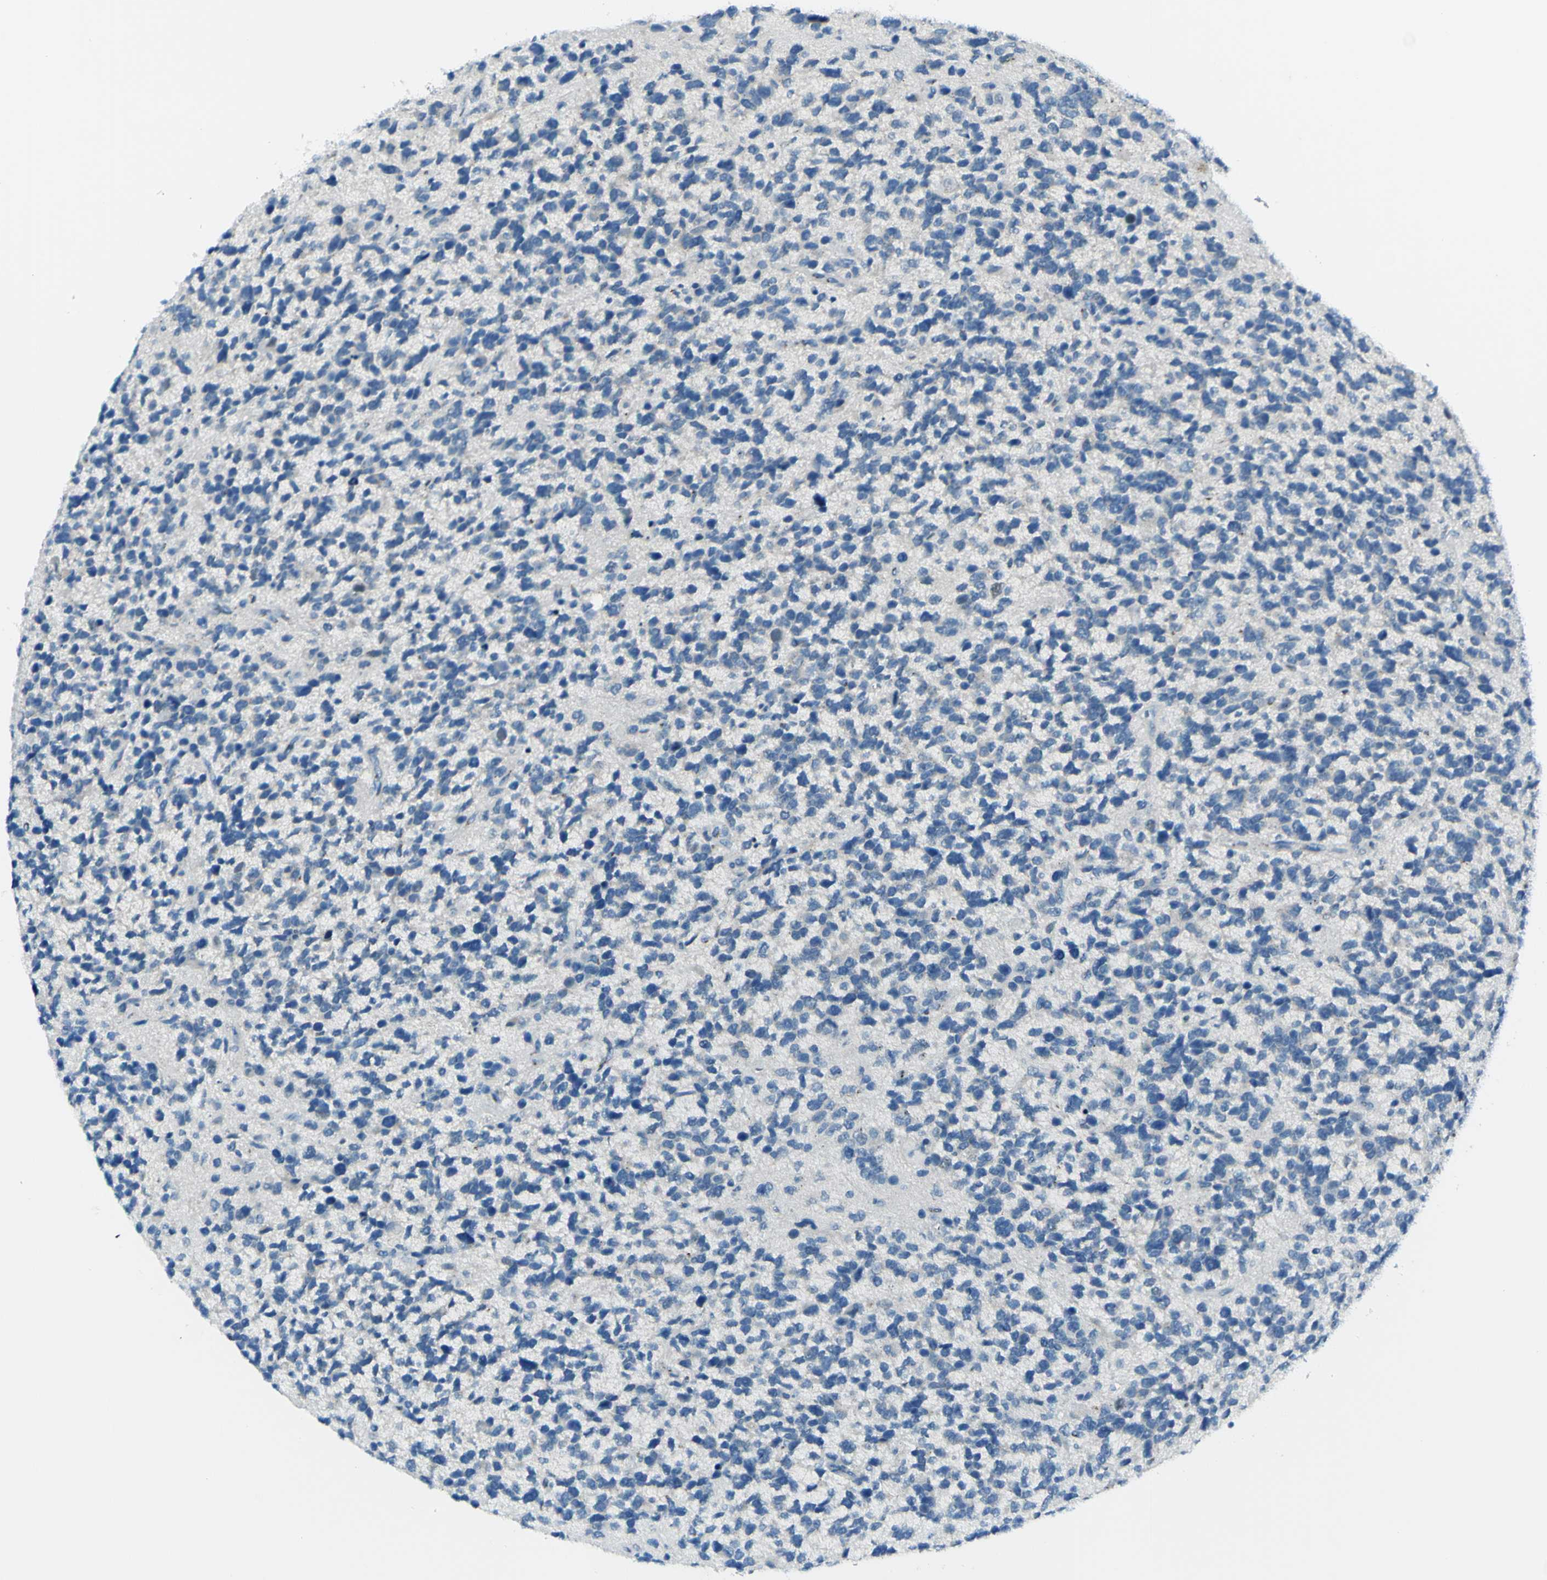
{"staining": {"intensity": "negative", "quantity": "none", "location": "none"}, "tissue": "glioma", "cell_type": "Tumor cells", "image_type": "cancer", "snomed": [{"axis": "morphology", "description": "Glioma, malignant, High grade"}, {"axis": "topography", "description": "Brain"}], "caption": "Histopathology image shows no significant protein positivity in tumor cells of high-grade glioma (malignant).", "gene": "B4GALT1", "patient": {"sex": "female", "age": 58}}